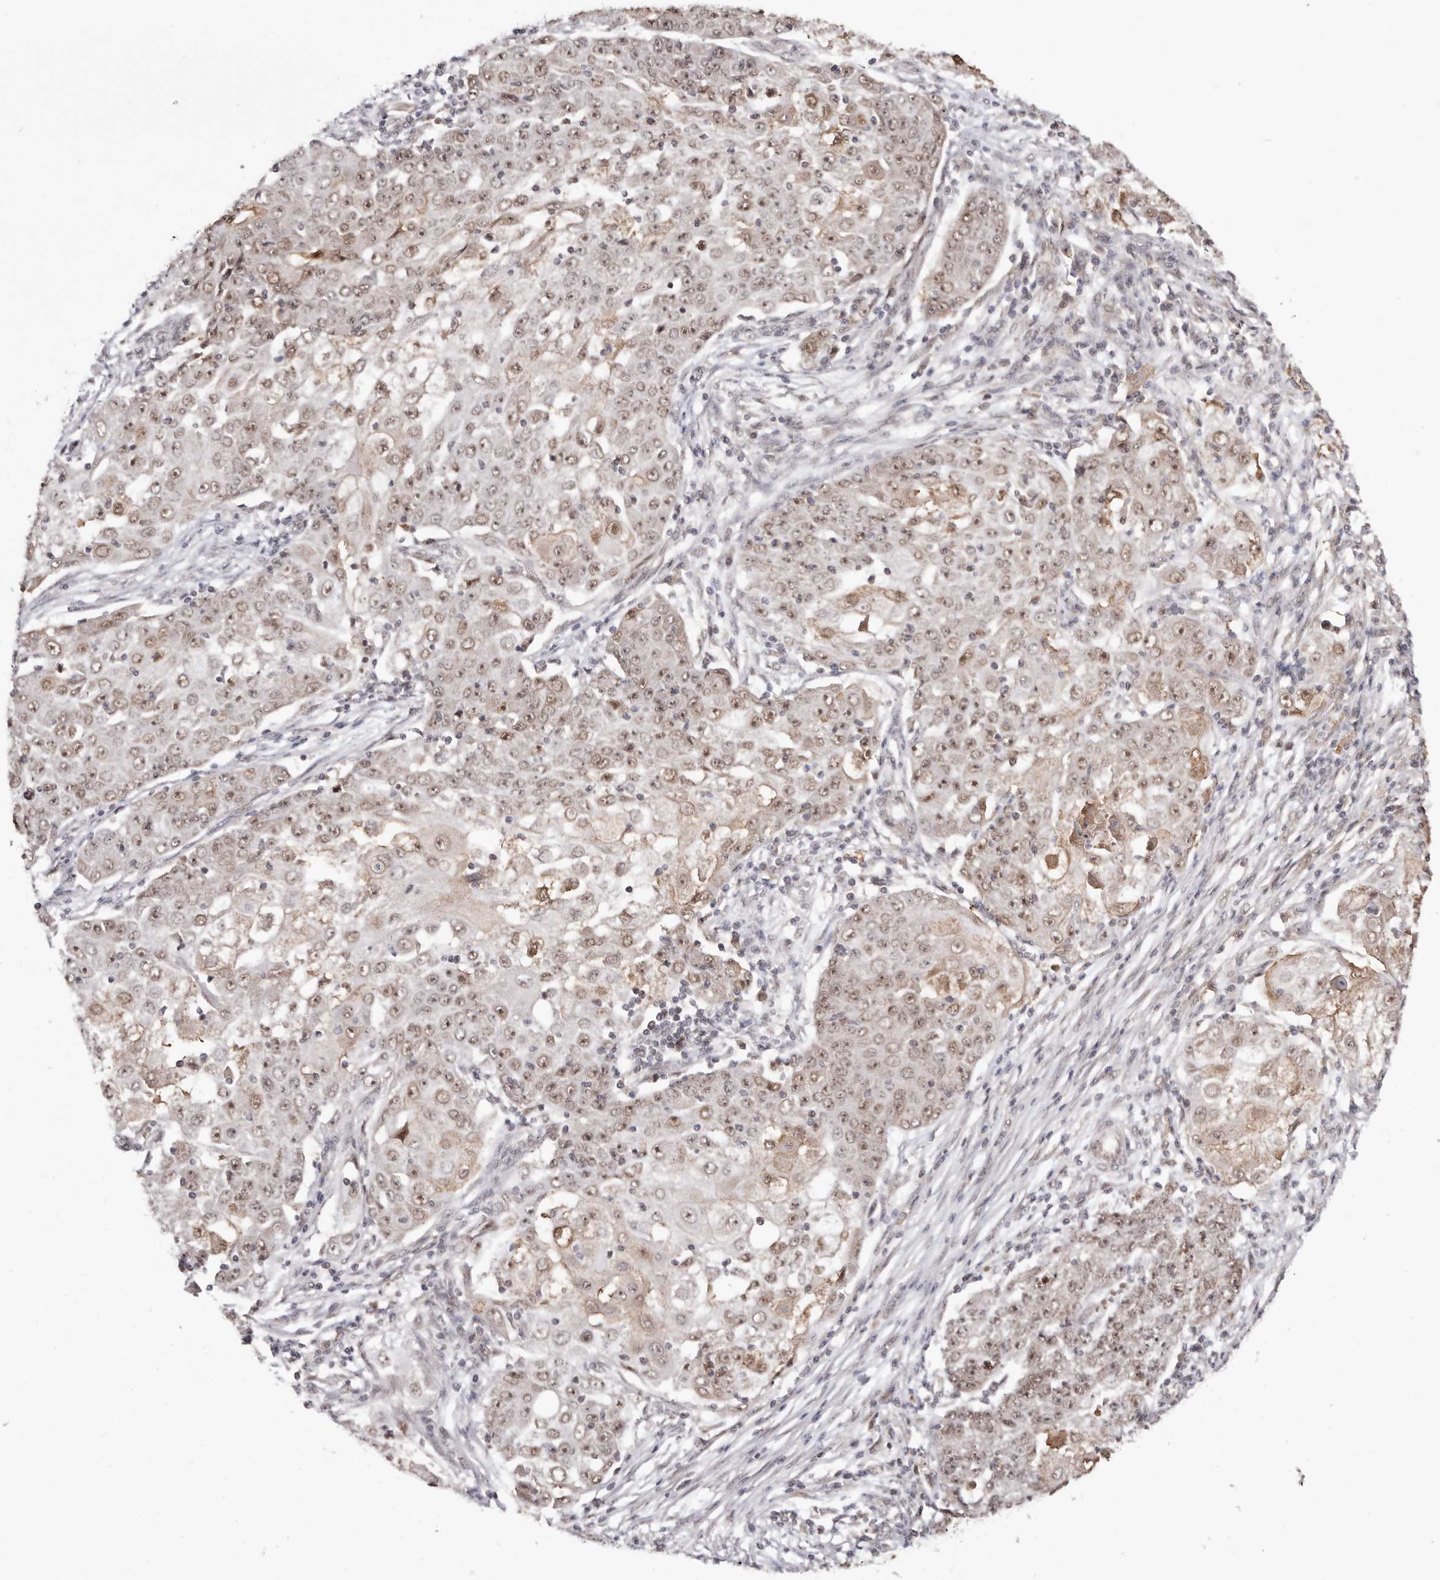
{"staining": {"intensity": "weak", "quantity": ">75%", "location": "cytoplasmic/membranous,nuclear"}, "tissue": "ovarian cancer", "cell_type": "Tumor cells", "image_type": "cancer", "snomed": [{"axis": "morphology", "description": "Carcinoma, endometroid"}, {"axis": "topography", "description": "Ovary"}], "caption": "There is low levels of weak cytoplasmic/membranous and nuclear positivity in tumor cells of ovarian cancer (endometroid carcinoma), as demonstrated by immunohistochemical staining (brown color).", "gene": "MED8", "patient": {"sex": "female", "age": 42}}